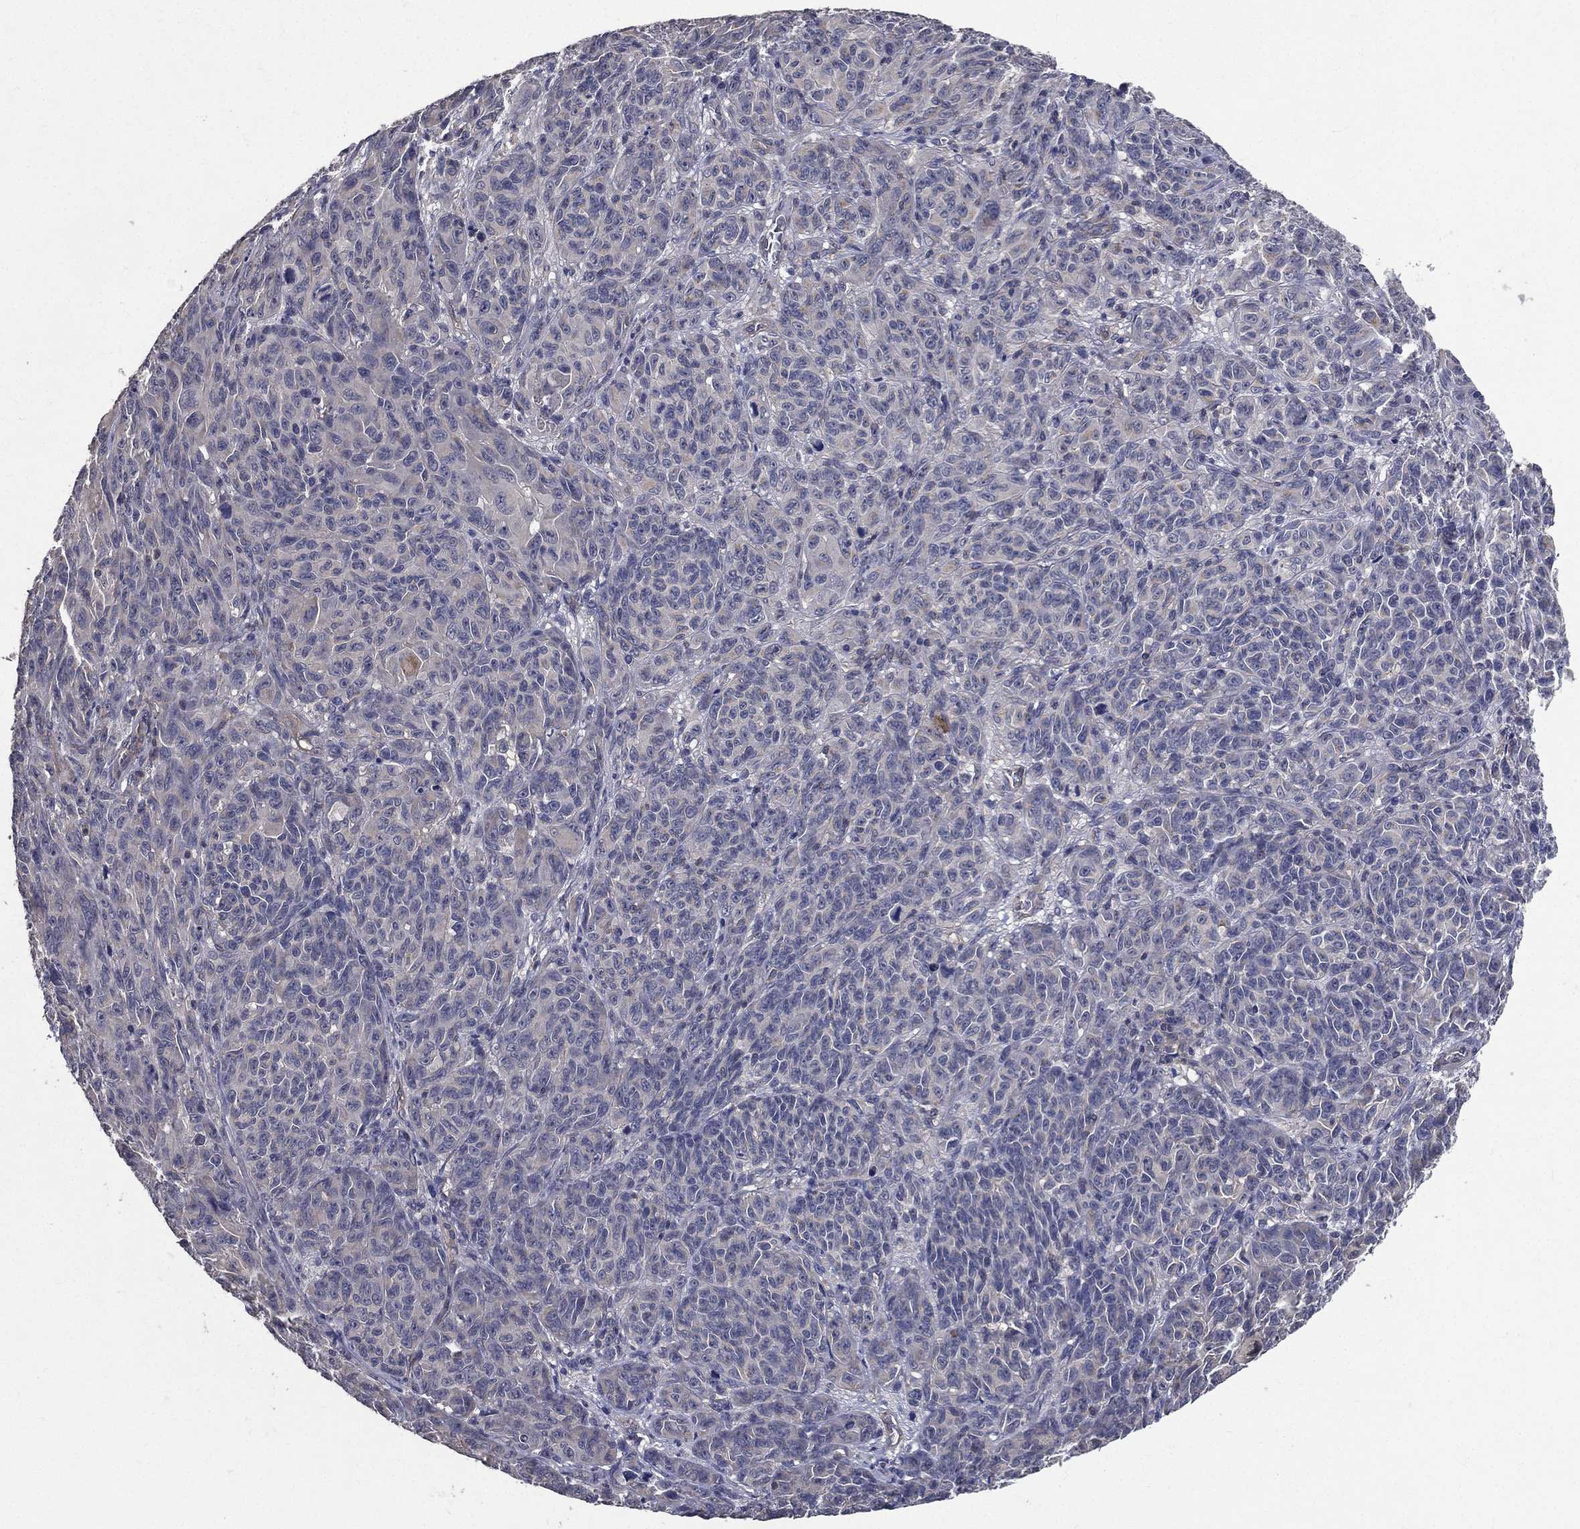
{"staining": {"intensity": "negative", "quantity": "none", "location": "none"}, "tissue": "melanoma", "cell_type": "Tumor cells", "image_type": "cancer", "snomed": [{"axis": "morphology", "description": "Malignant melanoma, NOS"}, {"axis": "topography", "description": "Vulva, labia, clitoris and Bartholin´s gland, NO"}], "caption": "Immunohistochemistry micrograph of neoplastic tissue: human malignant melanoma stained with DAB (3,3'-diaminobenzidine) exhibits no significant protein staining in tumor cells. (IHC, brightfield microscopy, high magnification).", "gene": "SERPINB2", "patient": {"sex": "female", "age": 75}}